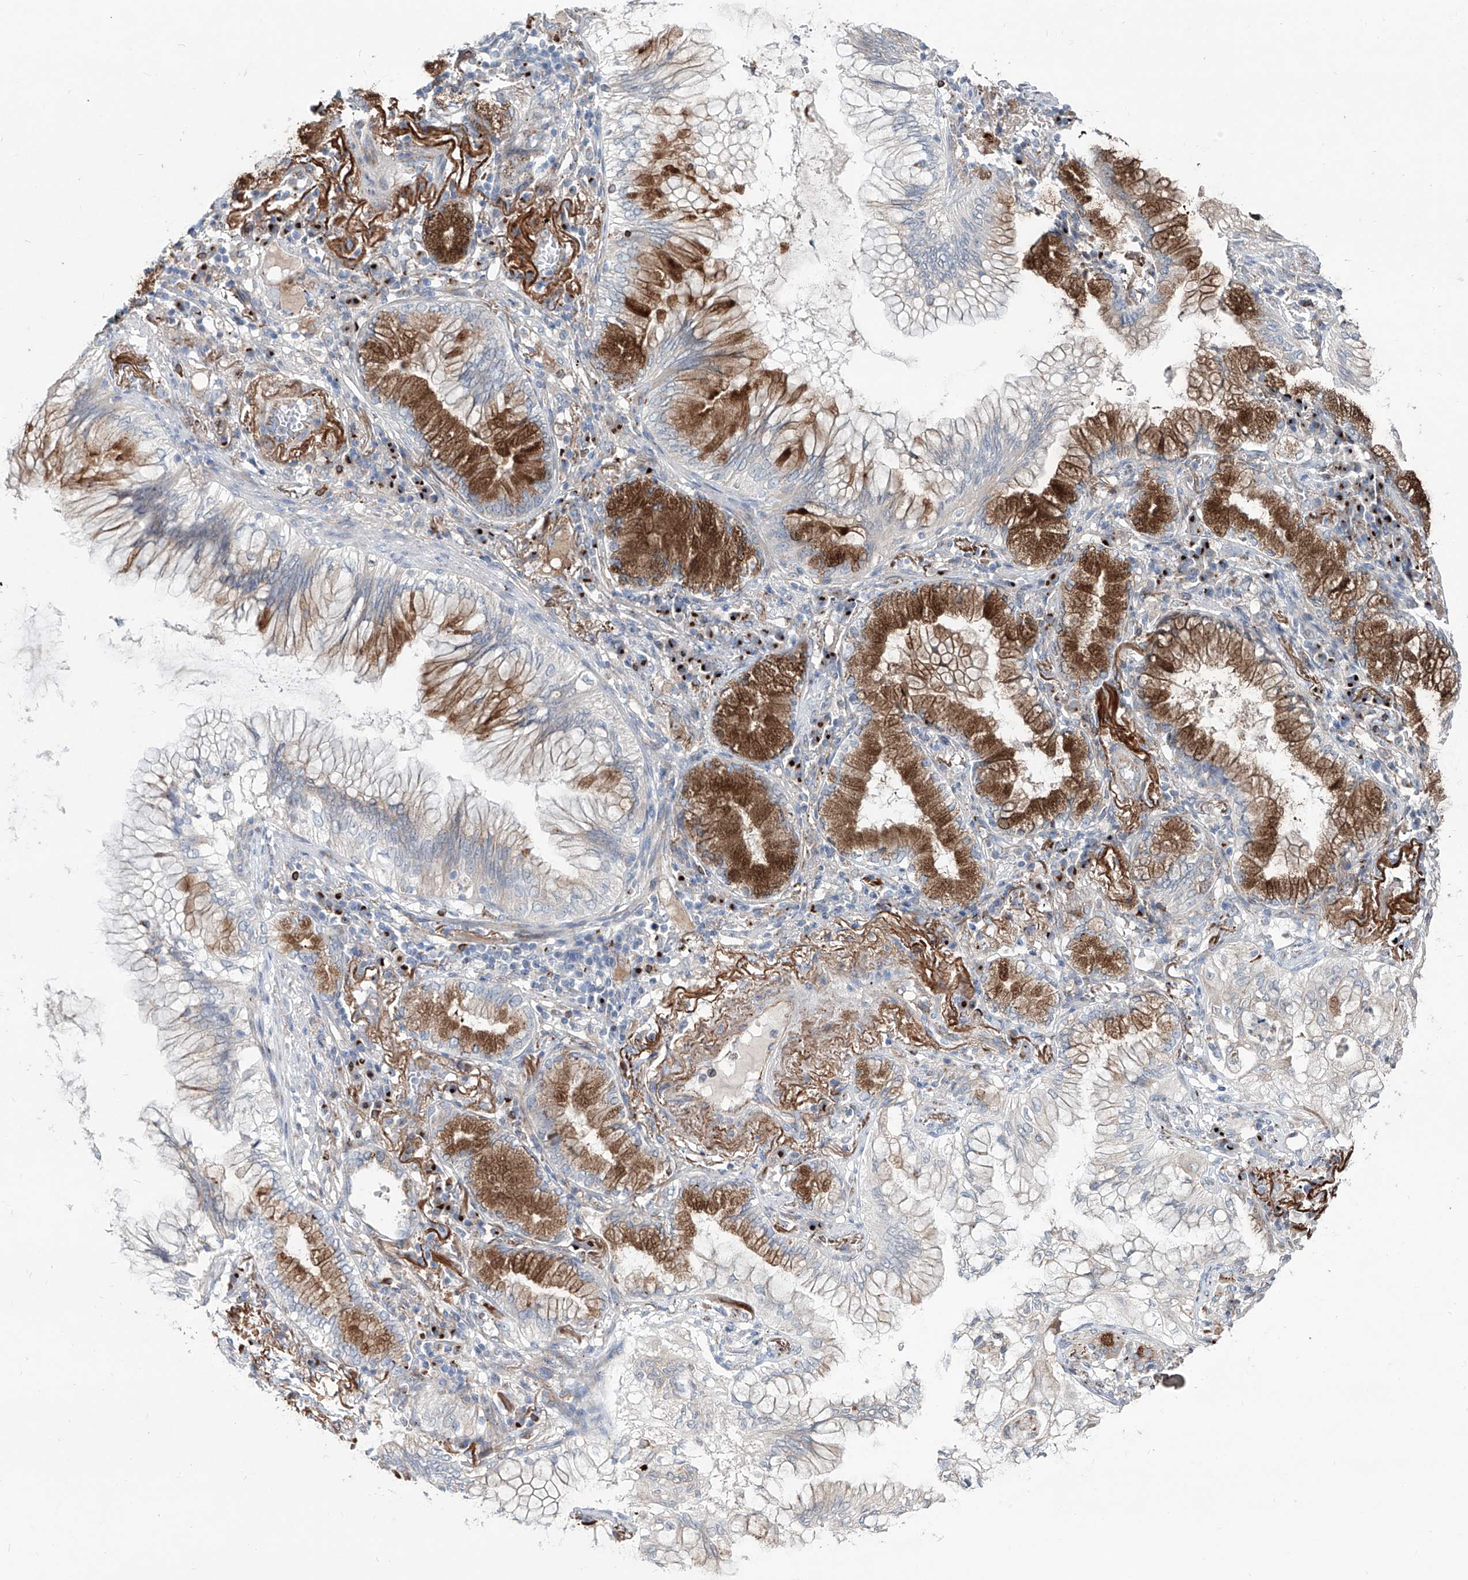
{"staining": {"intensity": "strong", "quantity": "25%-75%", "location": "cytoplasmic/membranous"}, "tissue": "lung cancer", "cell_type": "Tumor cells", "image_type": "cancer", "snomed": [{"axis": "morphology", "description": "Adenocarcinoma, NOS"}, {"axis": "topography", "description": "Lung"}], "caption": "Tumor cells display strong cytoplasmic/membranous staining in approximately 25%-75% of cells in lung adenocarcinoma.", "gene": "CDH5", "patient": {"sex": "female", "age": 70}}